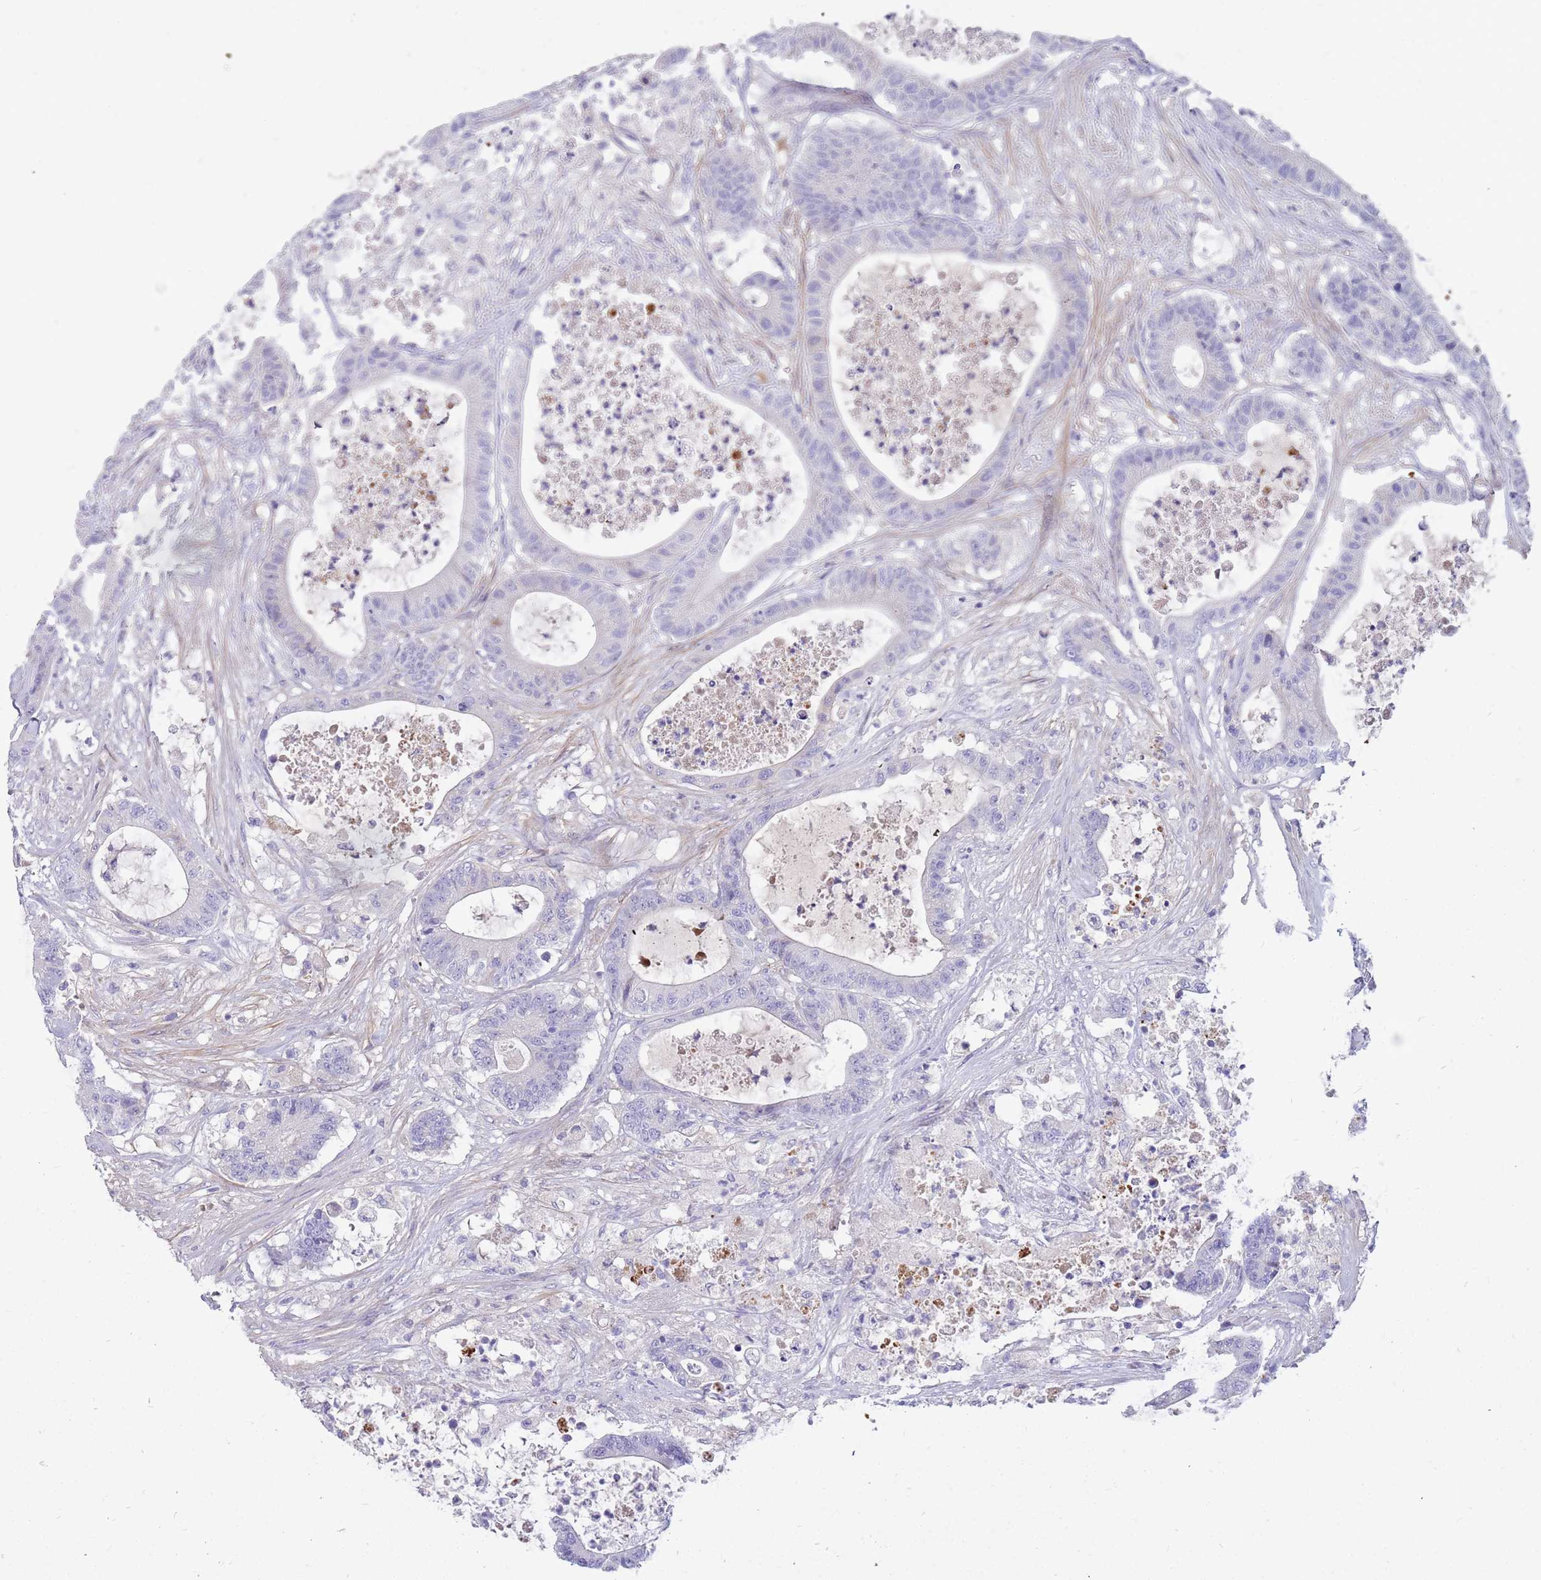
{"staining": {"intensity": "negative", "quantity": "none", "location": "none"}, "tissue": "colorectal cancer", "cell_type": "Tumor cells", "image_type": "cancer", "snomed": [{"axis": "morphology", "description": "Adenocarcinoma, NOS"}, {"axis": "topography", "description": "Colon"}], "caption": "A photomicrograph of human colorectal adenocarcinoma is negative for staining in tumor cells.", "gene": "LEPROTL1", "patient": {"sex": "female", "age": 84}}